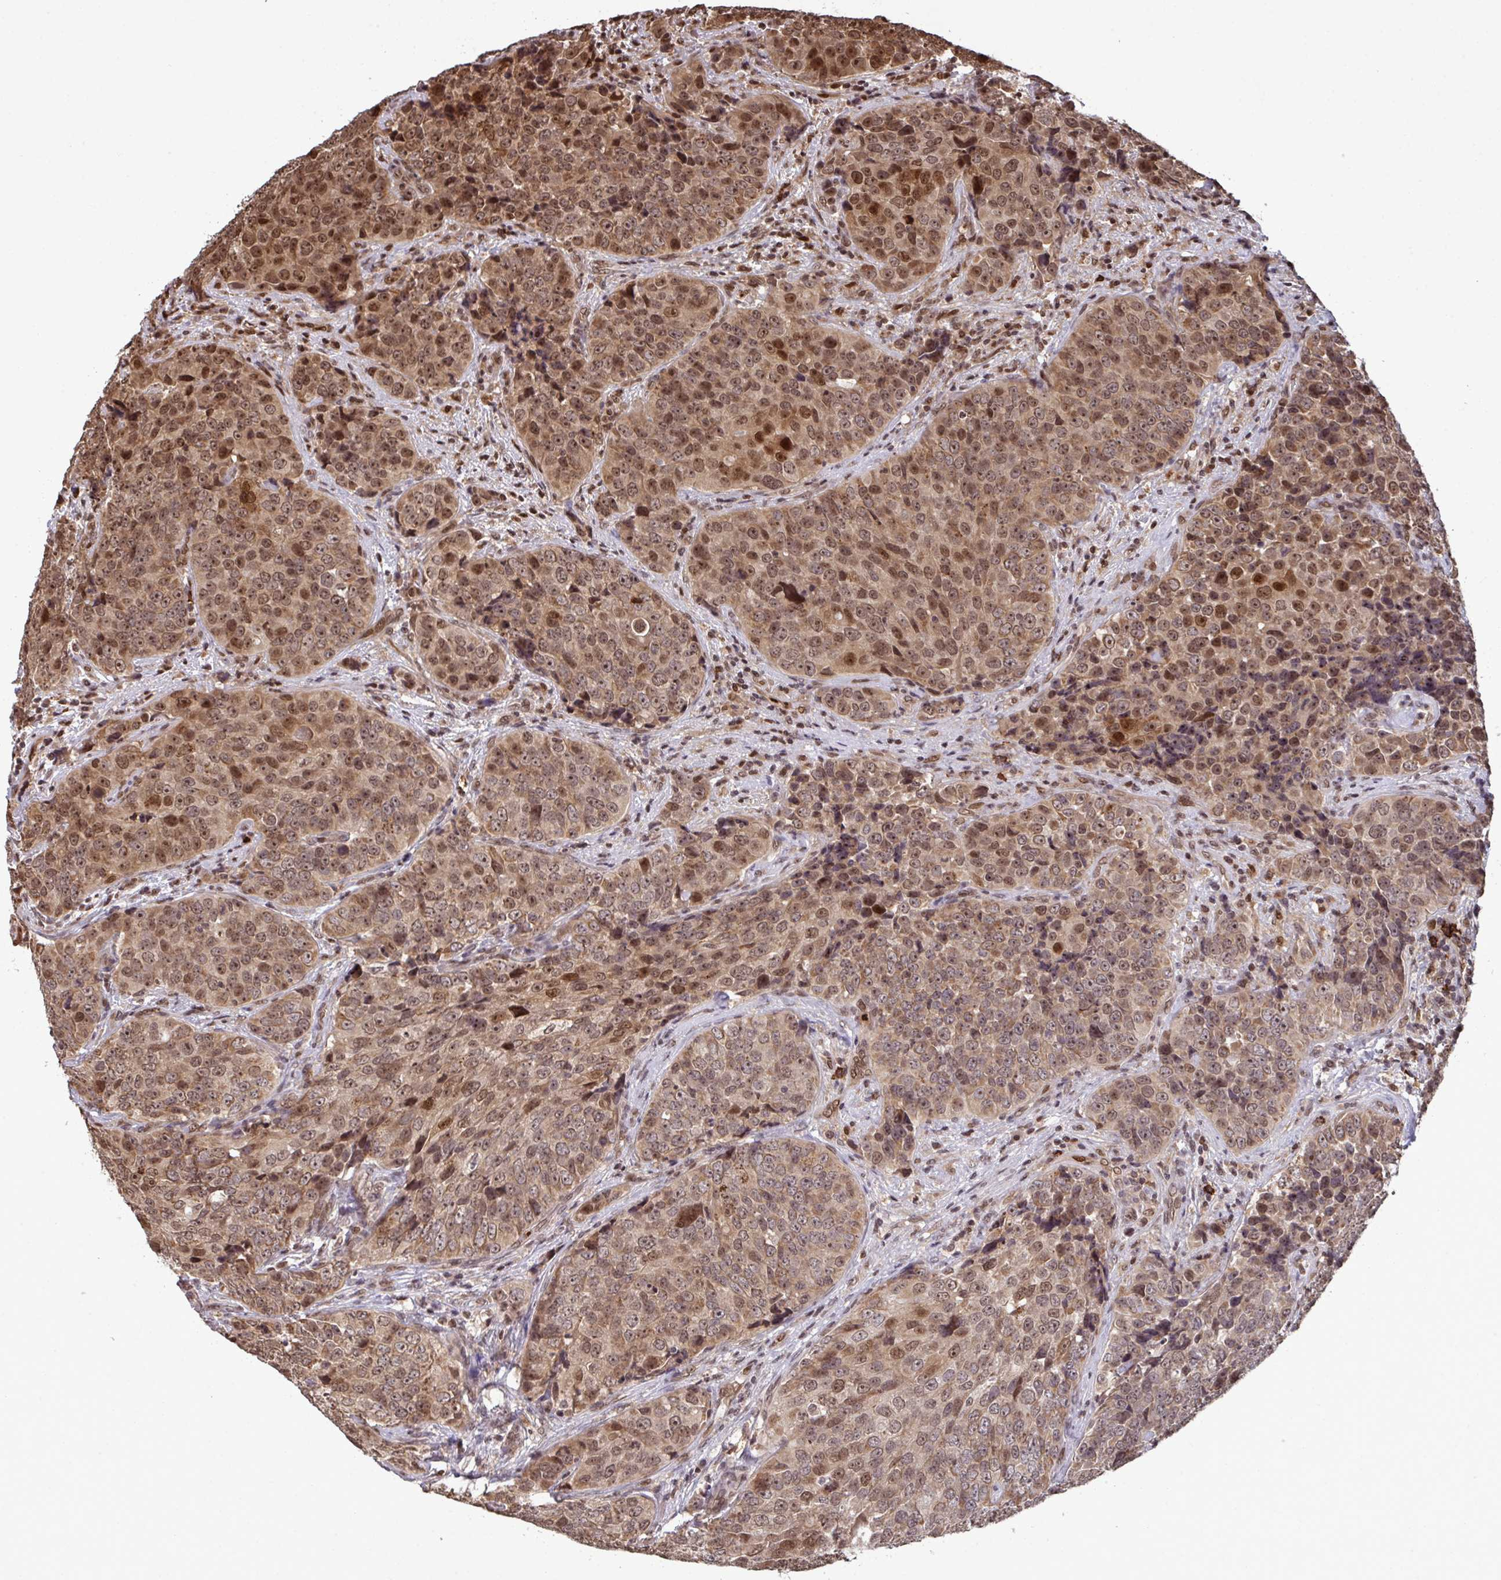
{"staining": {"intensity": "moderate", "quantity": ">75%", "location": "cytoplasmic/membranous,nuclear"}, "tissue": "urothelial cancer", "cell_type": "Tumor cells", "image_type": "cancer", "snomed": [{"axis": "morphology", "description": "Urothelial carcinoma, NOS"}, {"axis": "topography", "description": "Urinary bladder"}], "caption": "Immunohistochemical staining of urothelial cancer demonstrates medium levels of moderate cytoplasmic/membranous and nuclear protein staining in approximately >75% of tumor cells.", "gene": "UXT", "patient": {"sex": "male", "age": 52}}